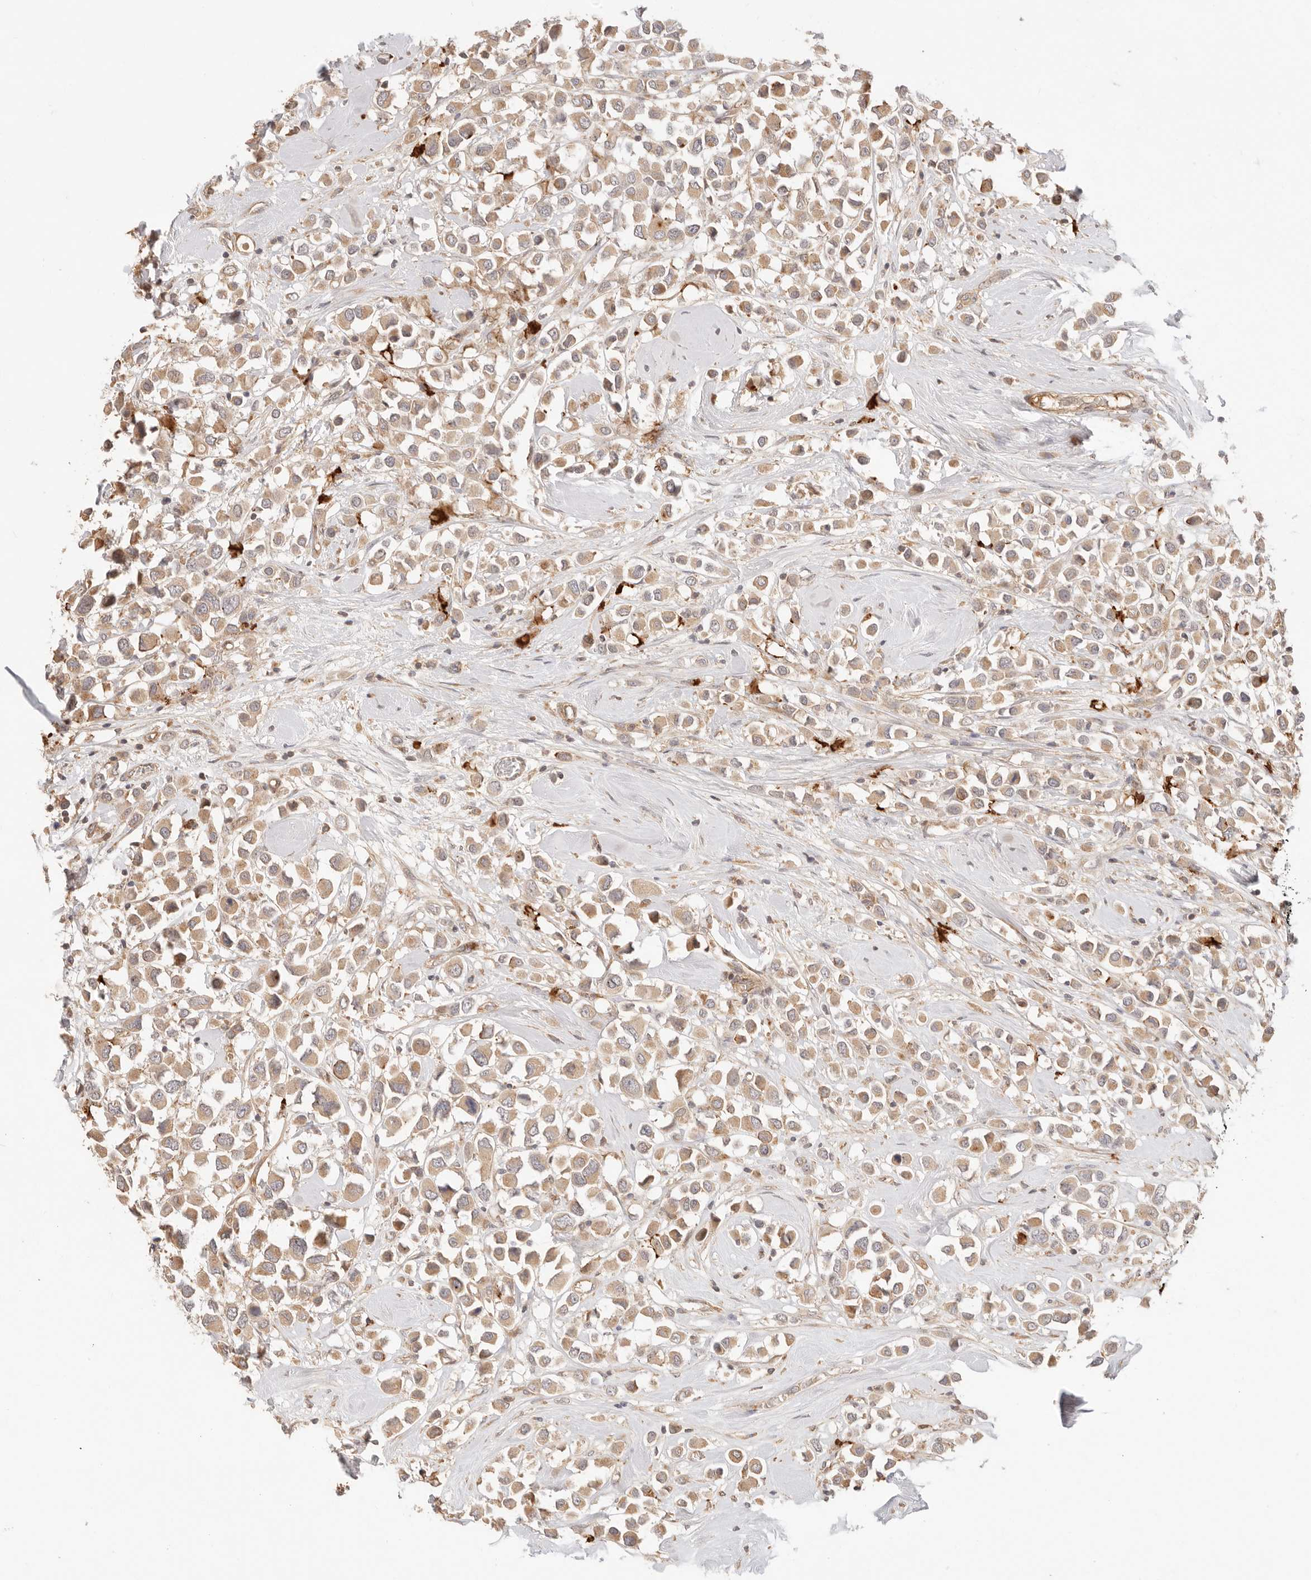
{"staining": {"intensity": "moderate", "quantity": ">75%", "location": "cytoplasmic/membranous"}, "tissue": "breast cancer", "cell_type": "Tumor cells", "image_type": "cancer", "snomed": [{"axis": "morphology", "description": "Duct carcinoma"}, {"axis": "topography", "description": "Breast"}], "caption": "This micrograph reveals IHC staining of breast cancer, with medium moderate cytoplasmic/membranous staining in about >75% of tumor cells.", "gene": "IL1R2", "patient": {"sex": "female", "age": 61}}